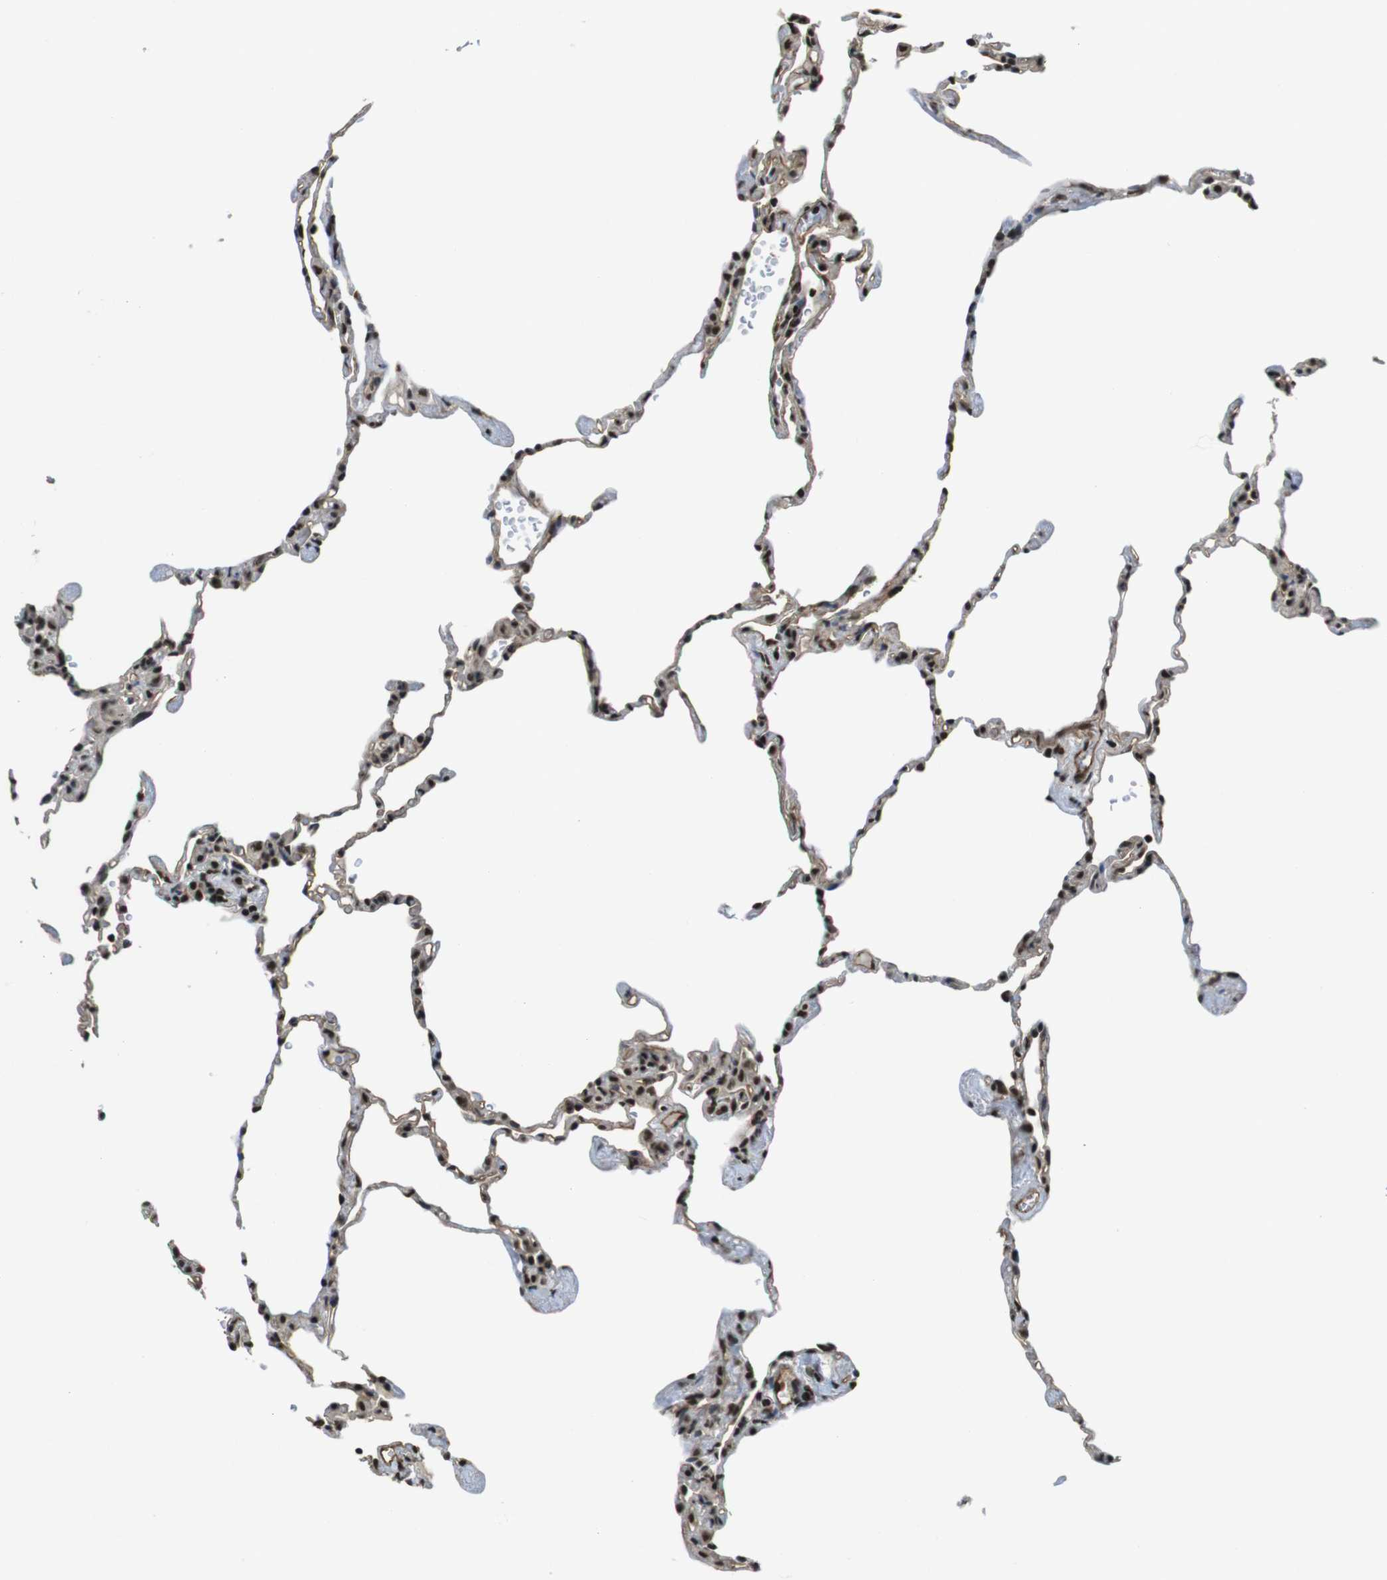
{"staining": {"intensity": "moderate", "quantity": ">75%", "location": "nuclear"}, "tissue": "lung", "cell_type": "Alveolar cells", "image_type": "normal", "snomed": [{"axis": "morphology", "description": "Normal tissue, NOS"}, {"axis": "topography", "description": "Lung"}], "caption": "Immunohistochemical staining of unremarkable lung reveals >75% levels of moderate nuclear protein expression in about >75% of alveolar cells. (Stains: DAB in brown, nuclei in blue, Microscopy: brightfield microscopy at high magnification).", "gene": "CSNK2B", "patient": {"sex": "male", "age": 59}}